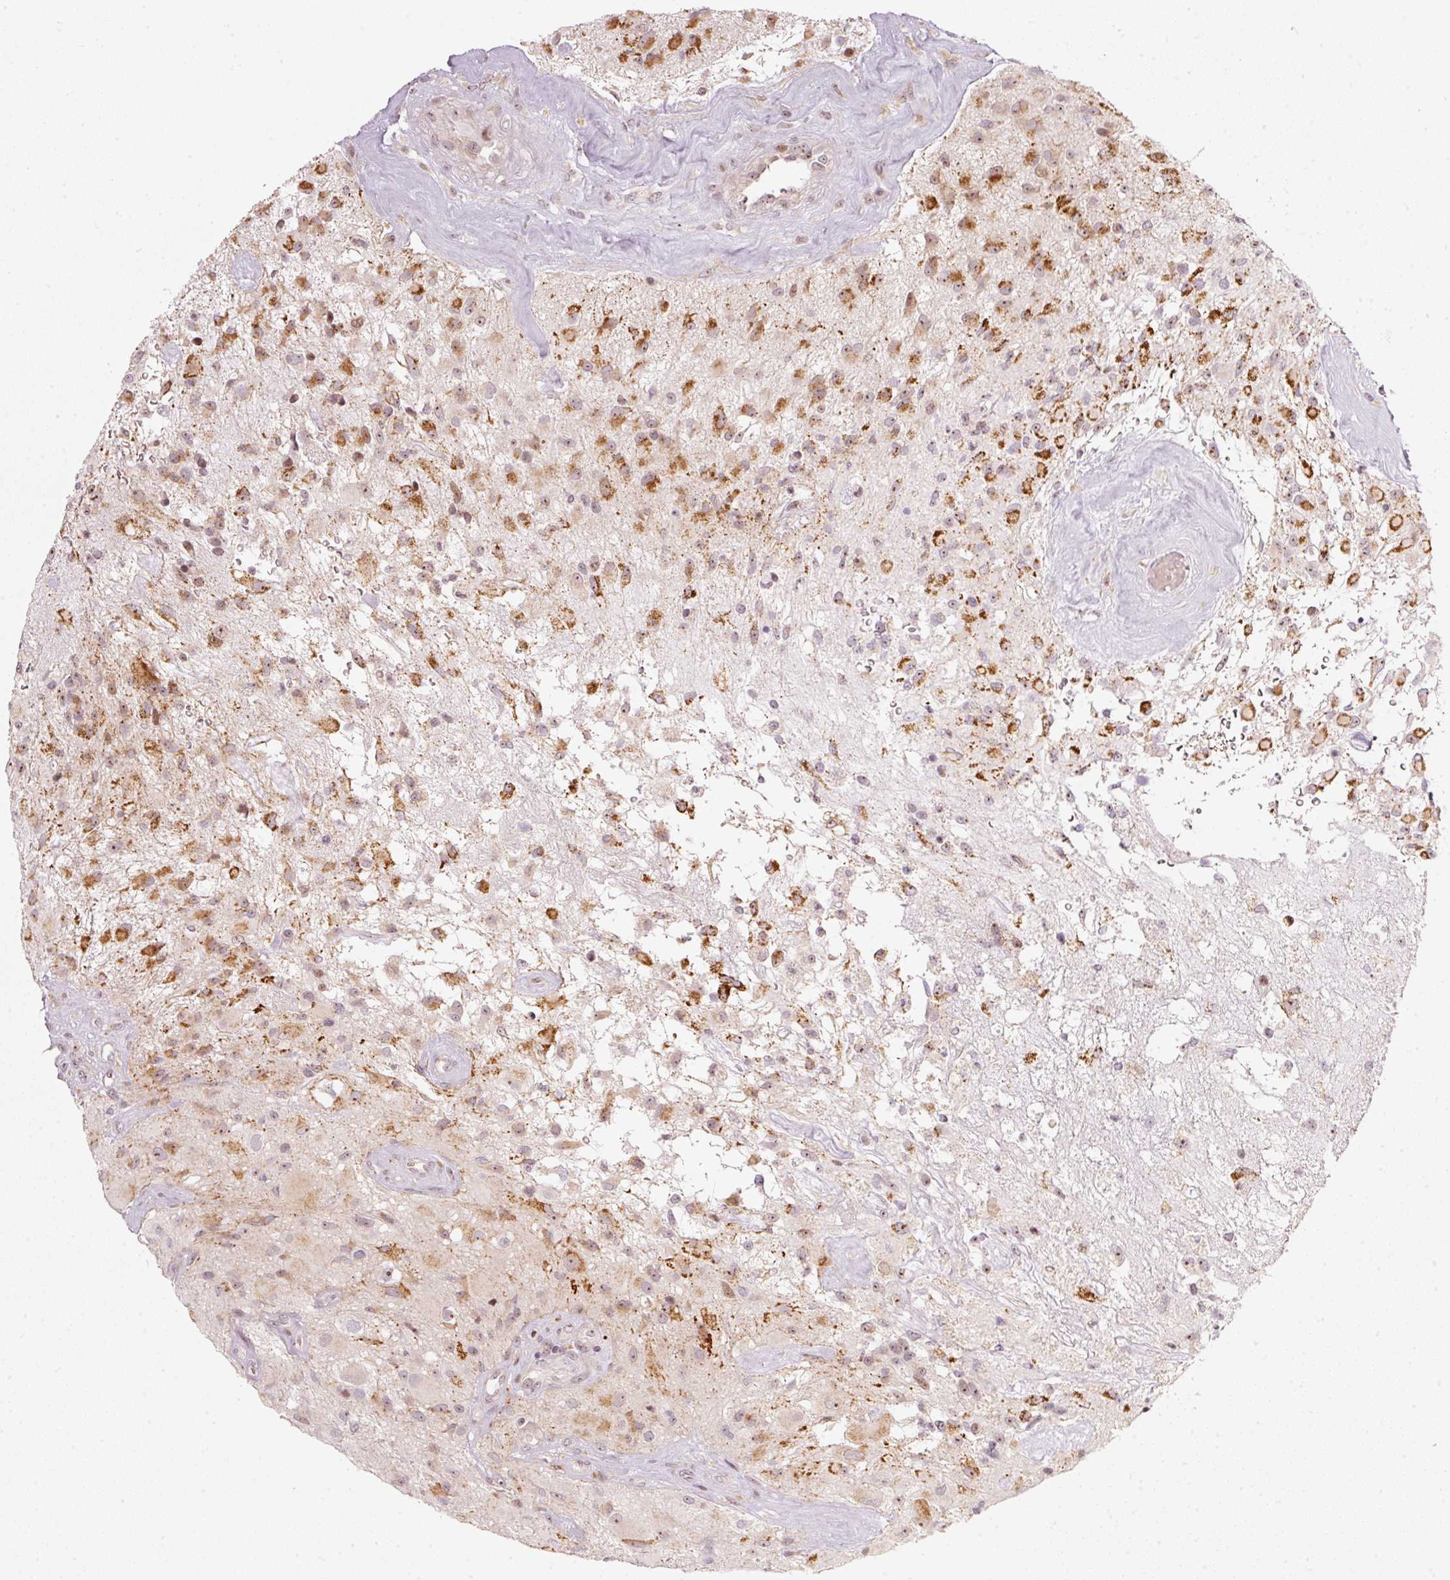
{"staining": {"intensity": "strong", "quantity": "25%-75%", "location": "cytoplasmic/membranous,nuclear"}, "tissue": "glioma", "cell_type": "Tumor cells", "image_type": "cancer", "snomed": [{"axis": "morphology", "description": "Glioma, malignant, High grade"}, {"axis": "topography", "description": "Brain"}], "caption": "Glioma stained for a protein reveals strong cytoplasmic/membranous and nuclear positivity in tumor cells. Immunohistochemistry (ihc) stains the protein in brown and the nuclei are stained blue.", "gene": "MXRA8", "patient": {"sex": "female", "age": 67}}